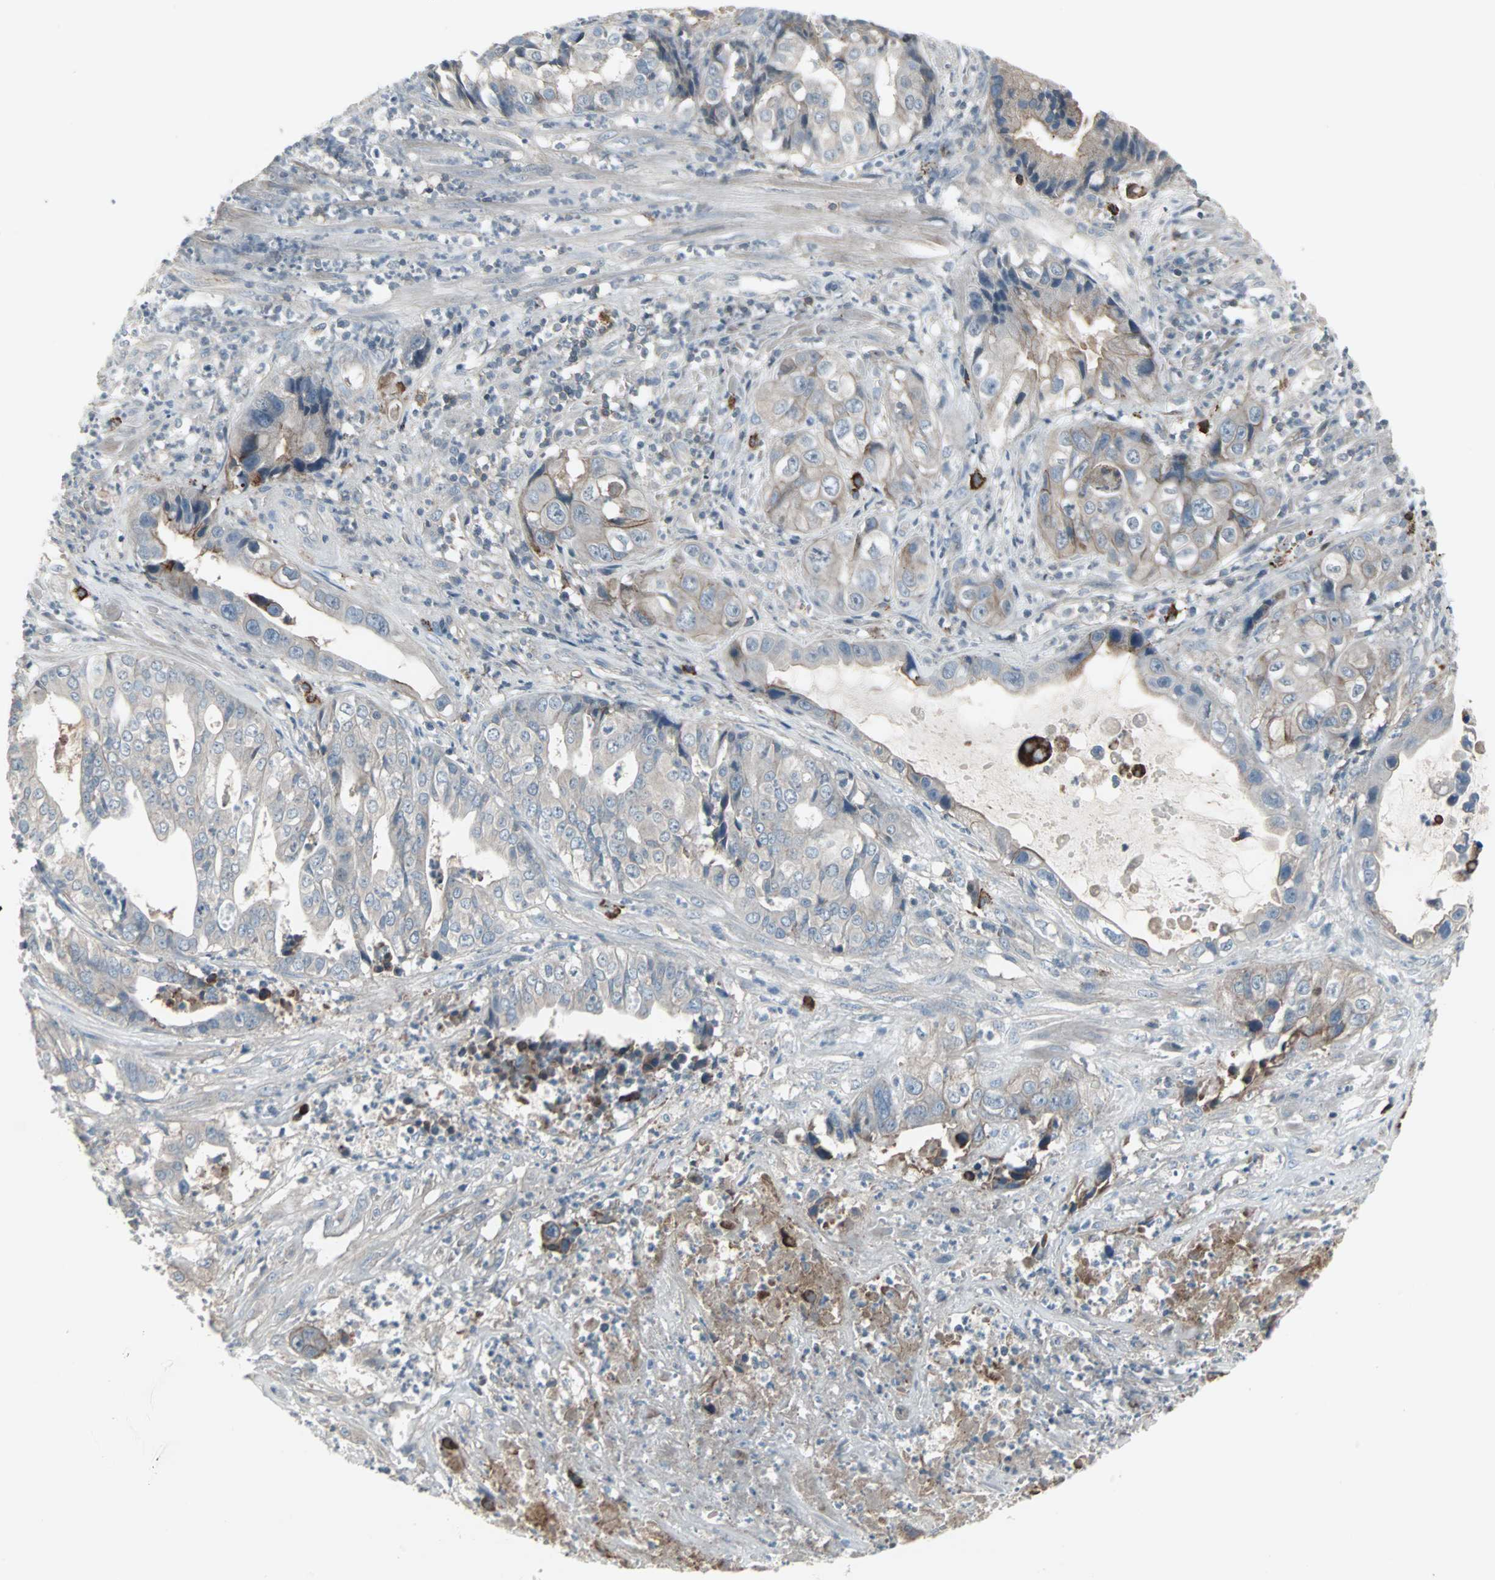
{"staining": {"intensity": "weak", "quantity": "25%-75%", "location": "cytoplasmic/membranous"}, "tissue": "liver cancer", "cell_type": "Tumor cells", "image_type": "cancer", "snomed": [{"axis": "morphology", "description": "Cholangiocarcinoma"}, {"axis": "topography", "description": "Liver"}], "caption": "A photomicrograph showing weak cytoplasmic/membranous expression in approximately 25%-75% of tumor cells in cholangiocarcinoma (liver), as visualized by brown immunohistochemical staining.", "gene": "ZSCAN32", "patient": {"sex": "female", "age": 61}}